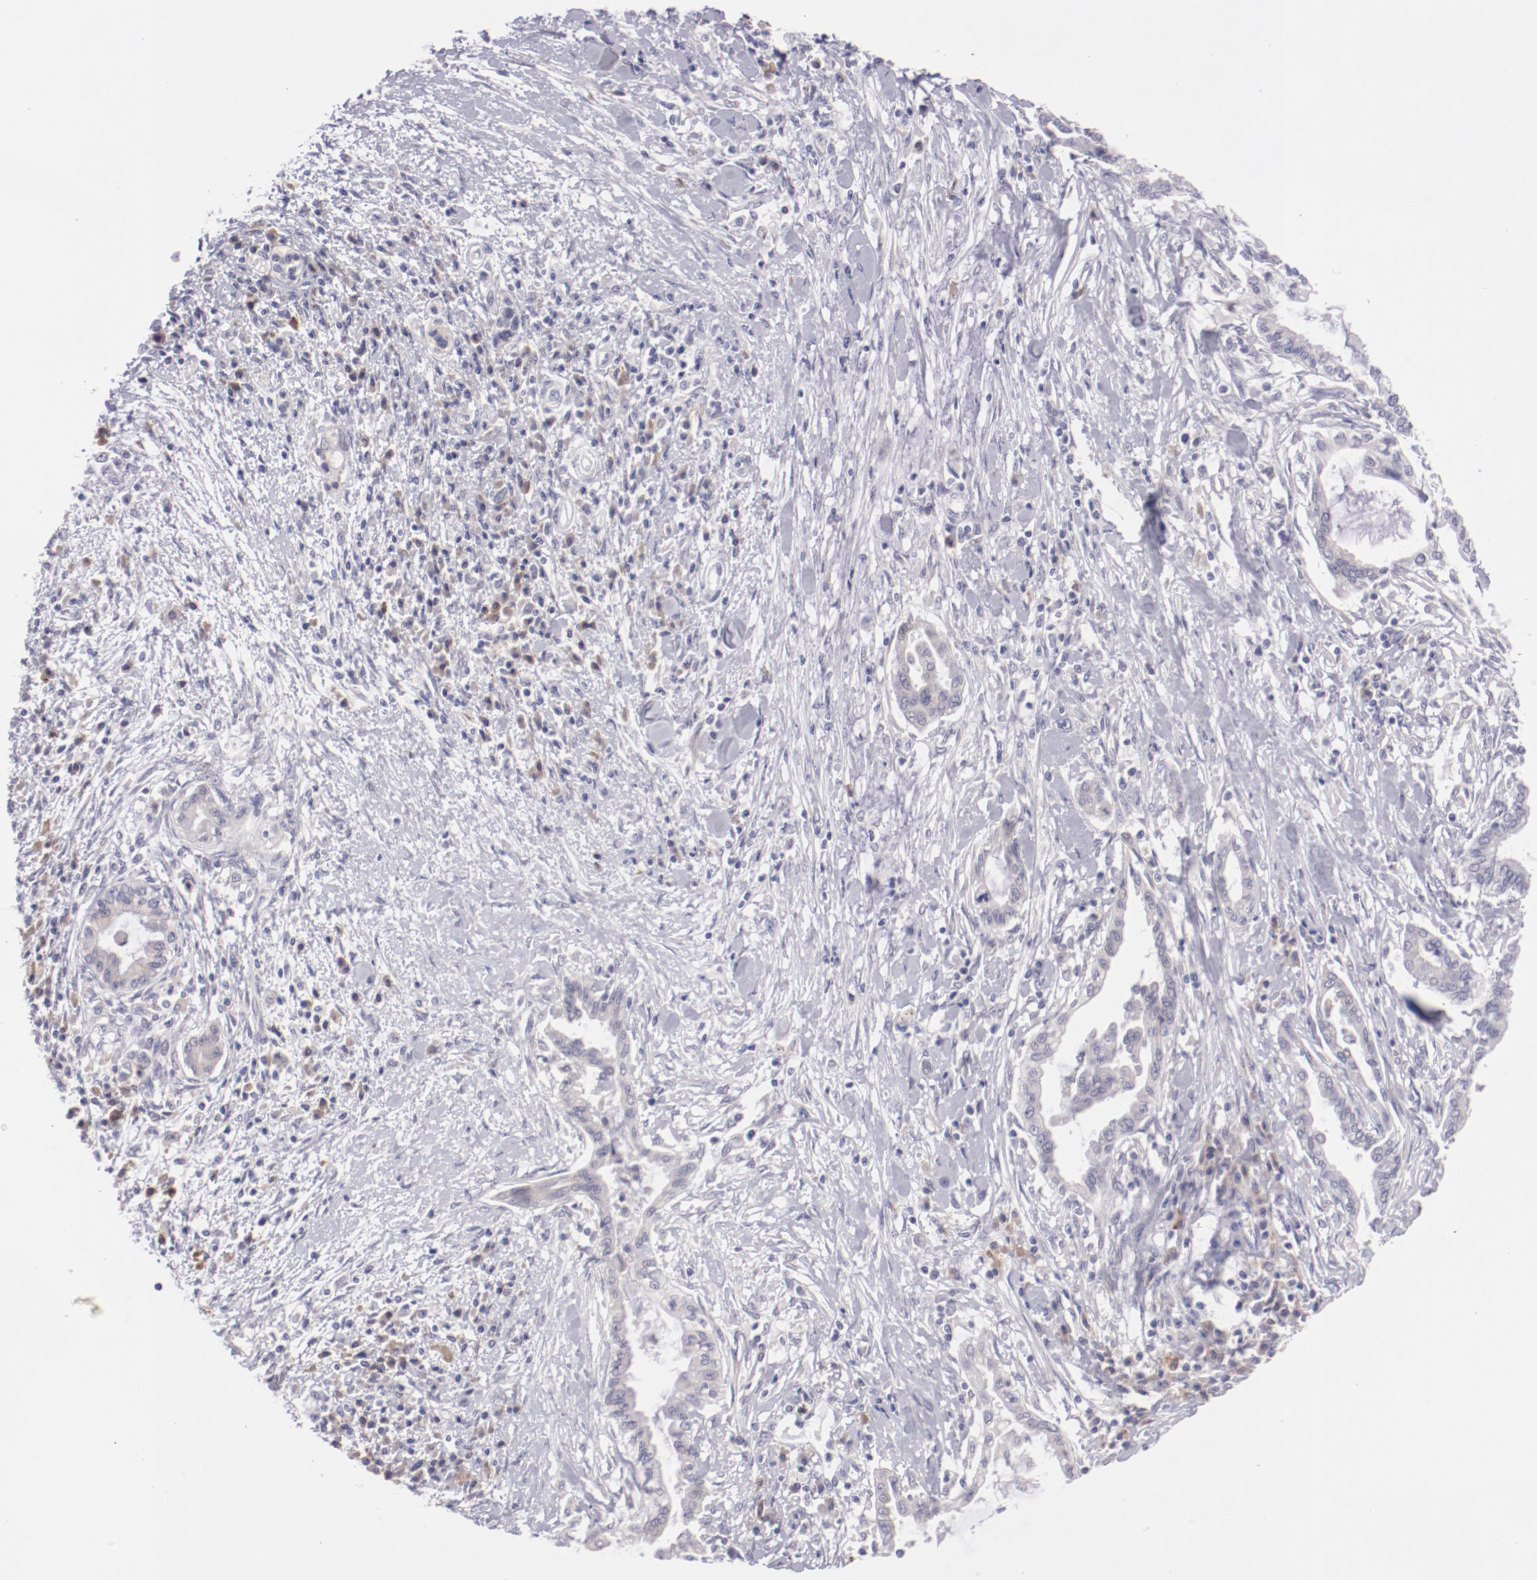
{"staining": {"intensity": "weak", "quantity": "25%-75%", "location": "cytoplasmic/membranous"}, "tissue": "pancreatic cancer", "cell_type": "Tumor cells", "image_type": "cancer", "snomed": [{"axis": "morphology", "description": "Adenocarcinoma, NOS"}, {"axis": "topography", "description": "Pancreas"}], "caption": "Protein staining of pancreatic cancer (adenocarcinoma) tissue displays weak cytoplasmic/membranous positivity in approximately 25%-75% of tumor cells.", "gene": "TRAF3", "patient": {"sex": "female", "age": 64}}